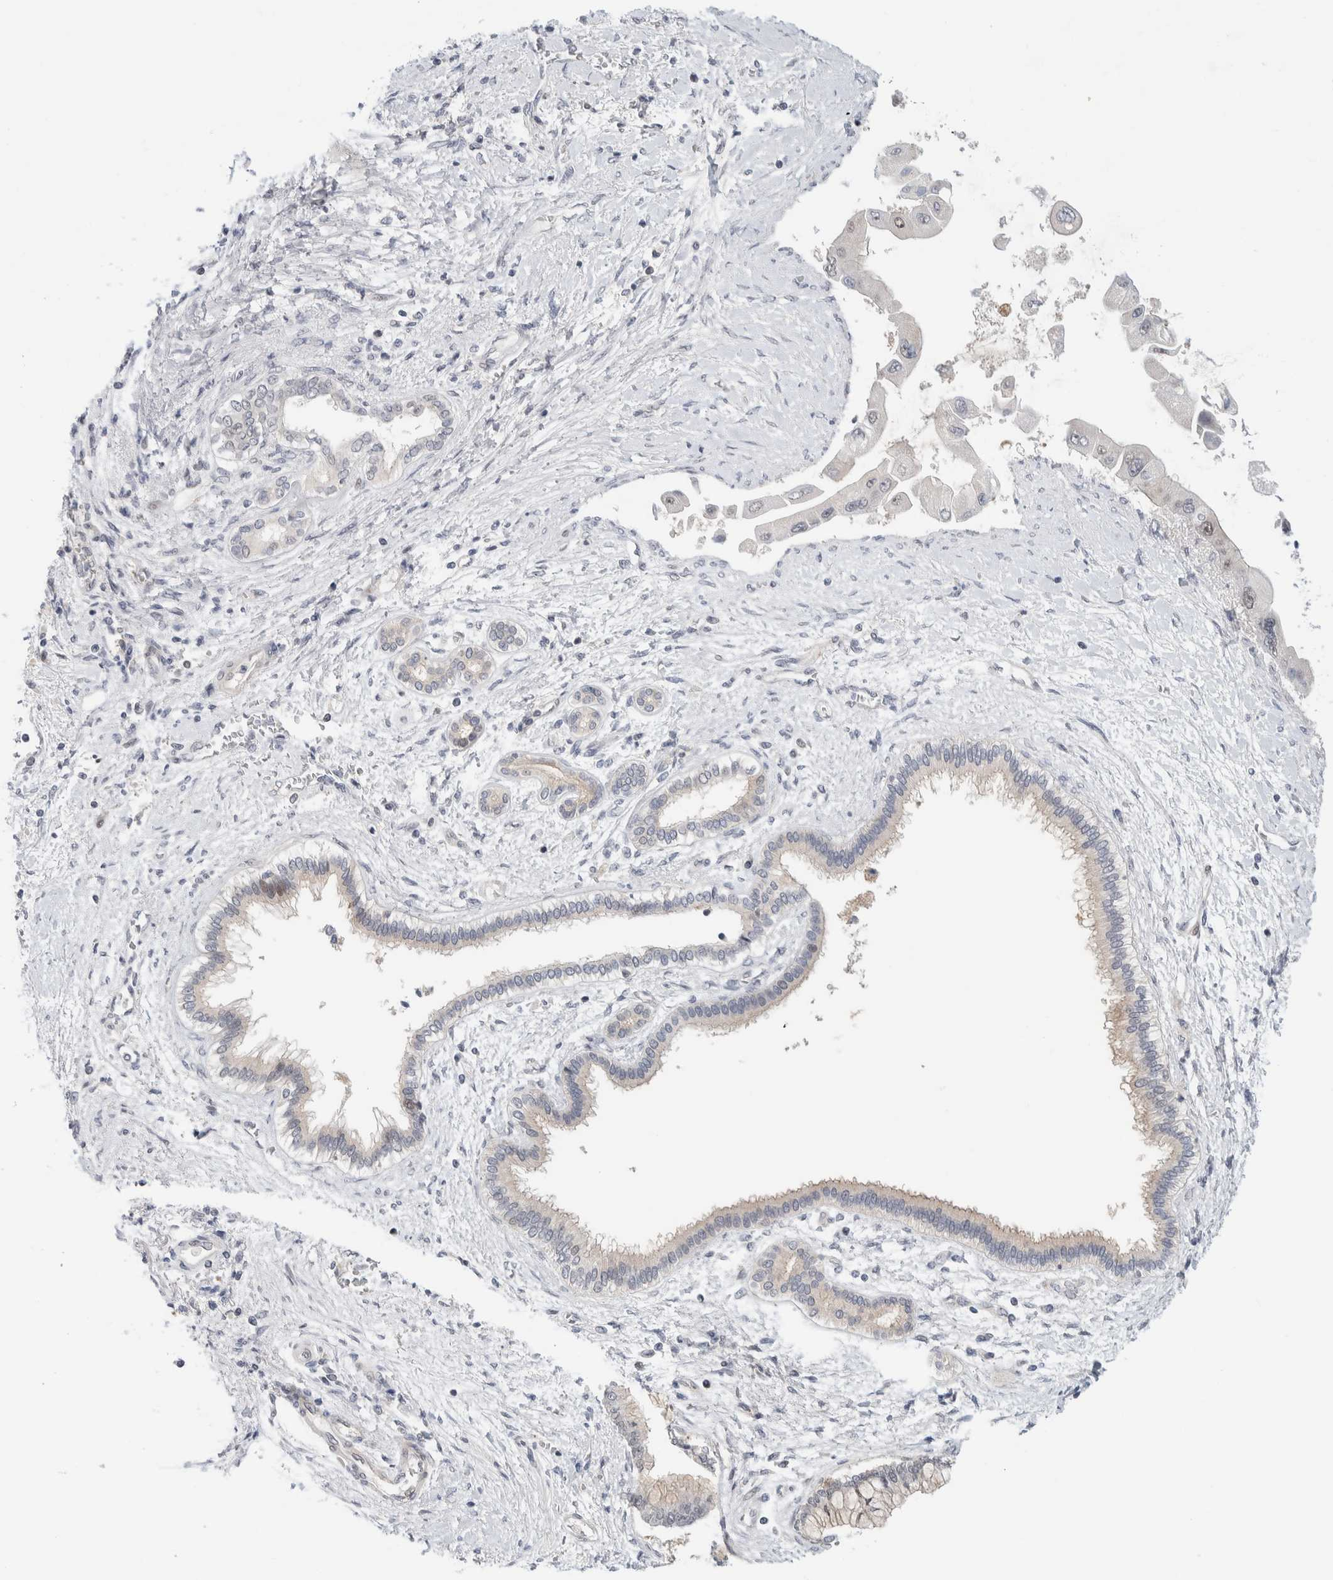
{"staining": {"intensity": "weak", "quantity": "<25%", "location": "cytoplasmic/membranous"}, "tissue": "liver cancer", "cell_type": "Tumor cells", "image_type": "cancer", "snomed": [{"axis": "morphology", "description": "Cholangiocarcinoma"}, {"axis": "topography", "description": "Liver"}], "caption": "Tumor cells show no significant protein expression in cholangiocarcinoma (liver).", "gene": "NCR3LG1", "patient": {"sex": "male", "age": 50}}